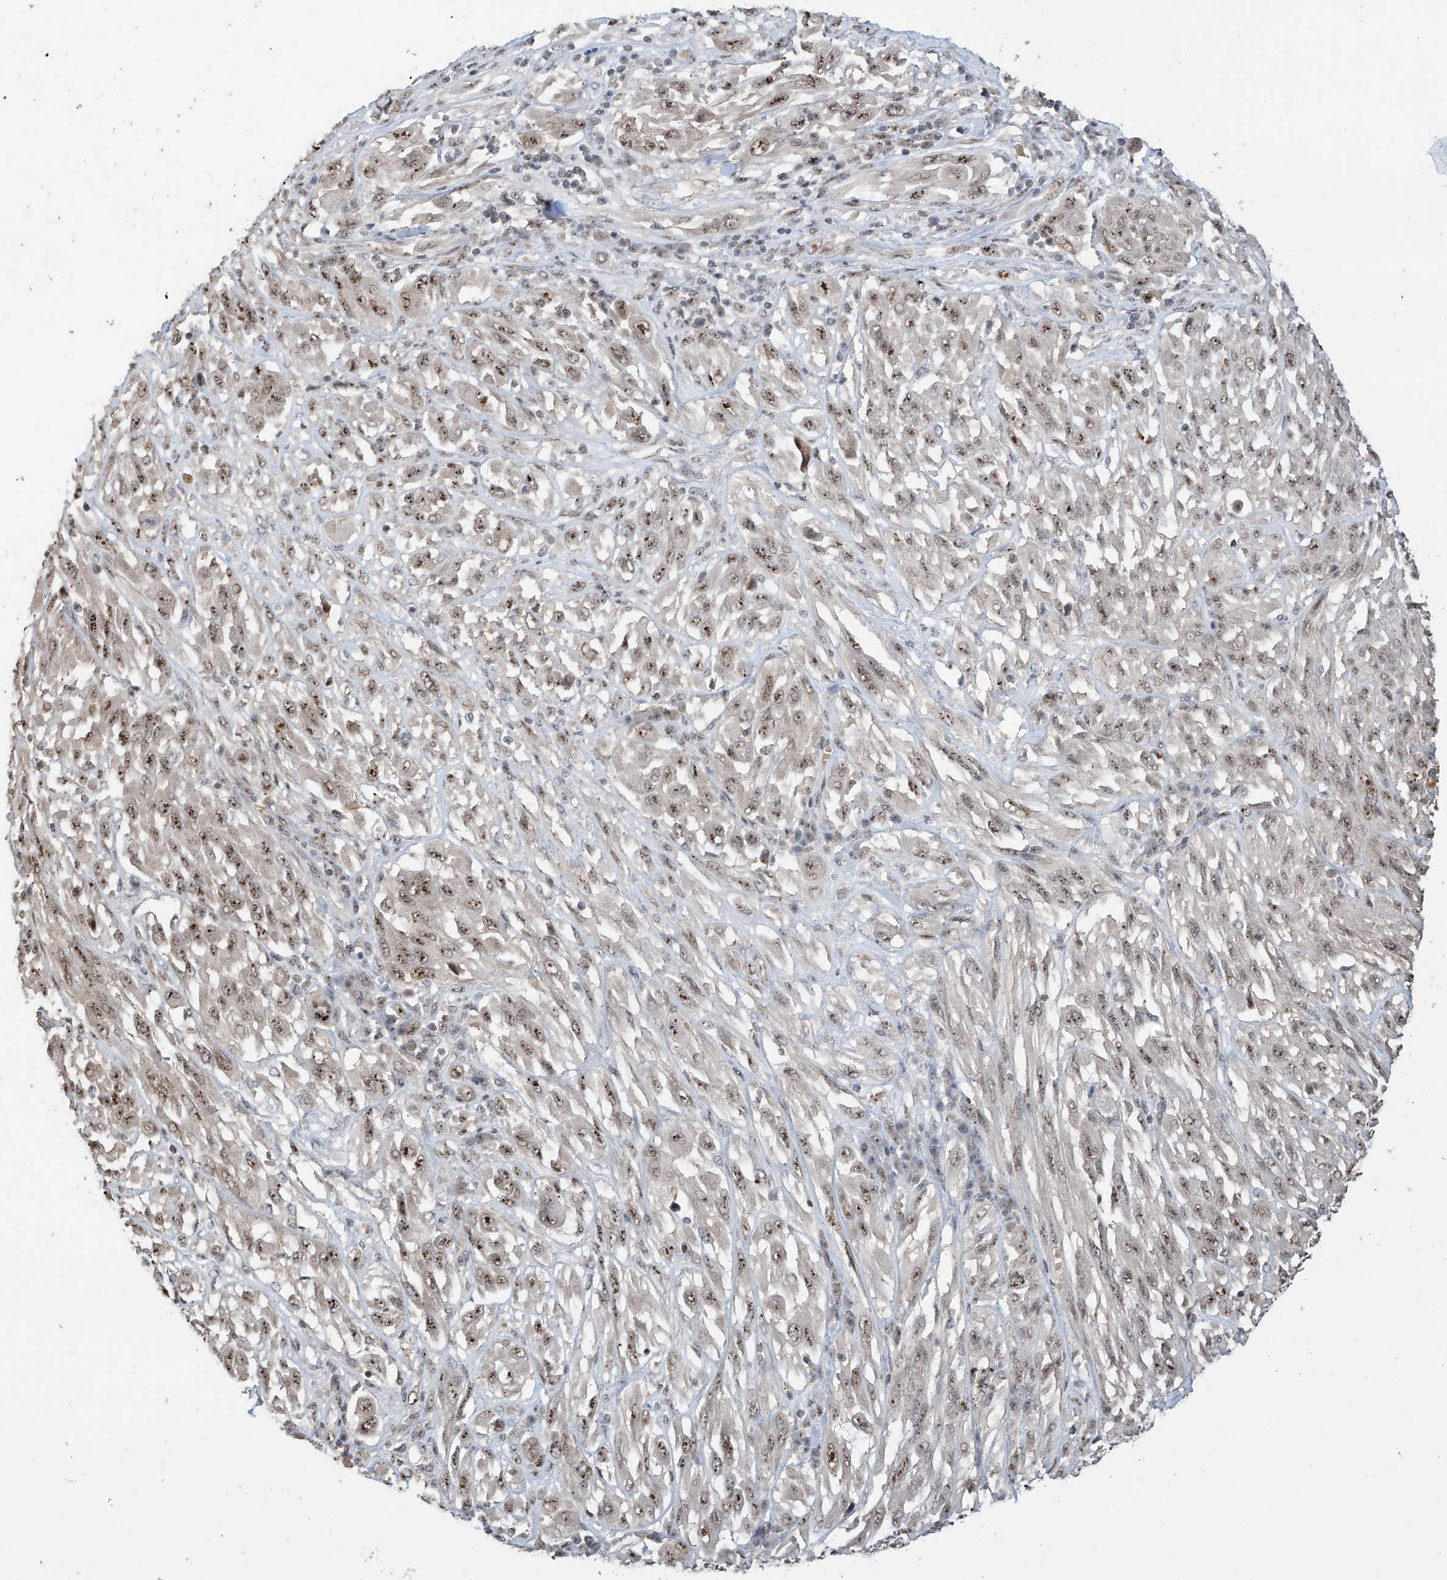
{"staining": {"intensity": "moderate", "quantity": "25%-75%", "location": "nuclear"}, "tissue": "melanoma", "cell_type": "Tumor cells", "image_type": "cancer", "snomed": [{"axis": "morphology", "description": "Malignant melanoma, NOS"}, {"axis": "topography", "description": "Skin"}], "caption": "DAB immunohistochemical staining of human malignant melanoma demonstrates moderate nuclear protein staining in about 25%-75% of tumor cells. (DAB (3,3'-diaminobenzidine) = brown stain, brightfield microscopy at high magnification).", "gene": "C1orf131", "patient": {"sex": "female", "age": 91}}